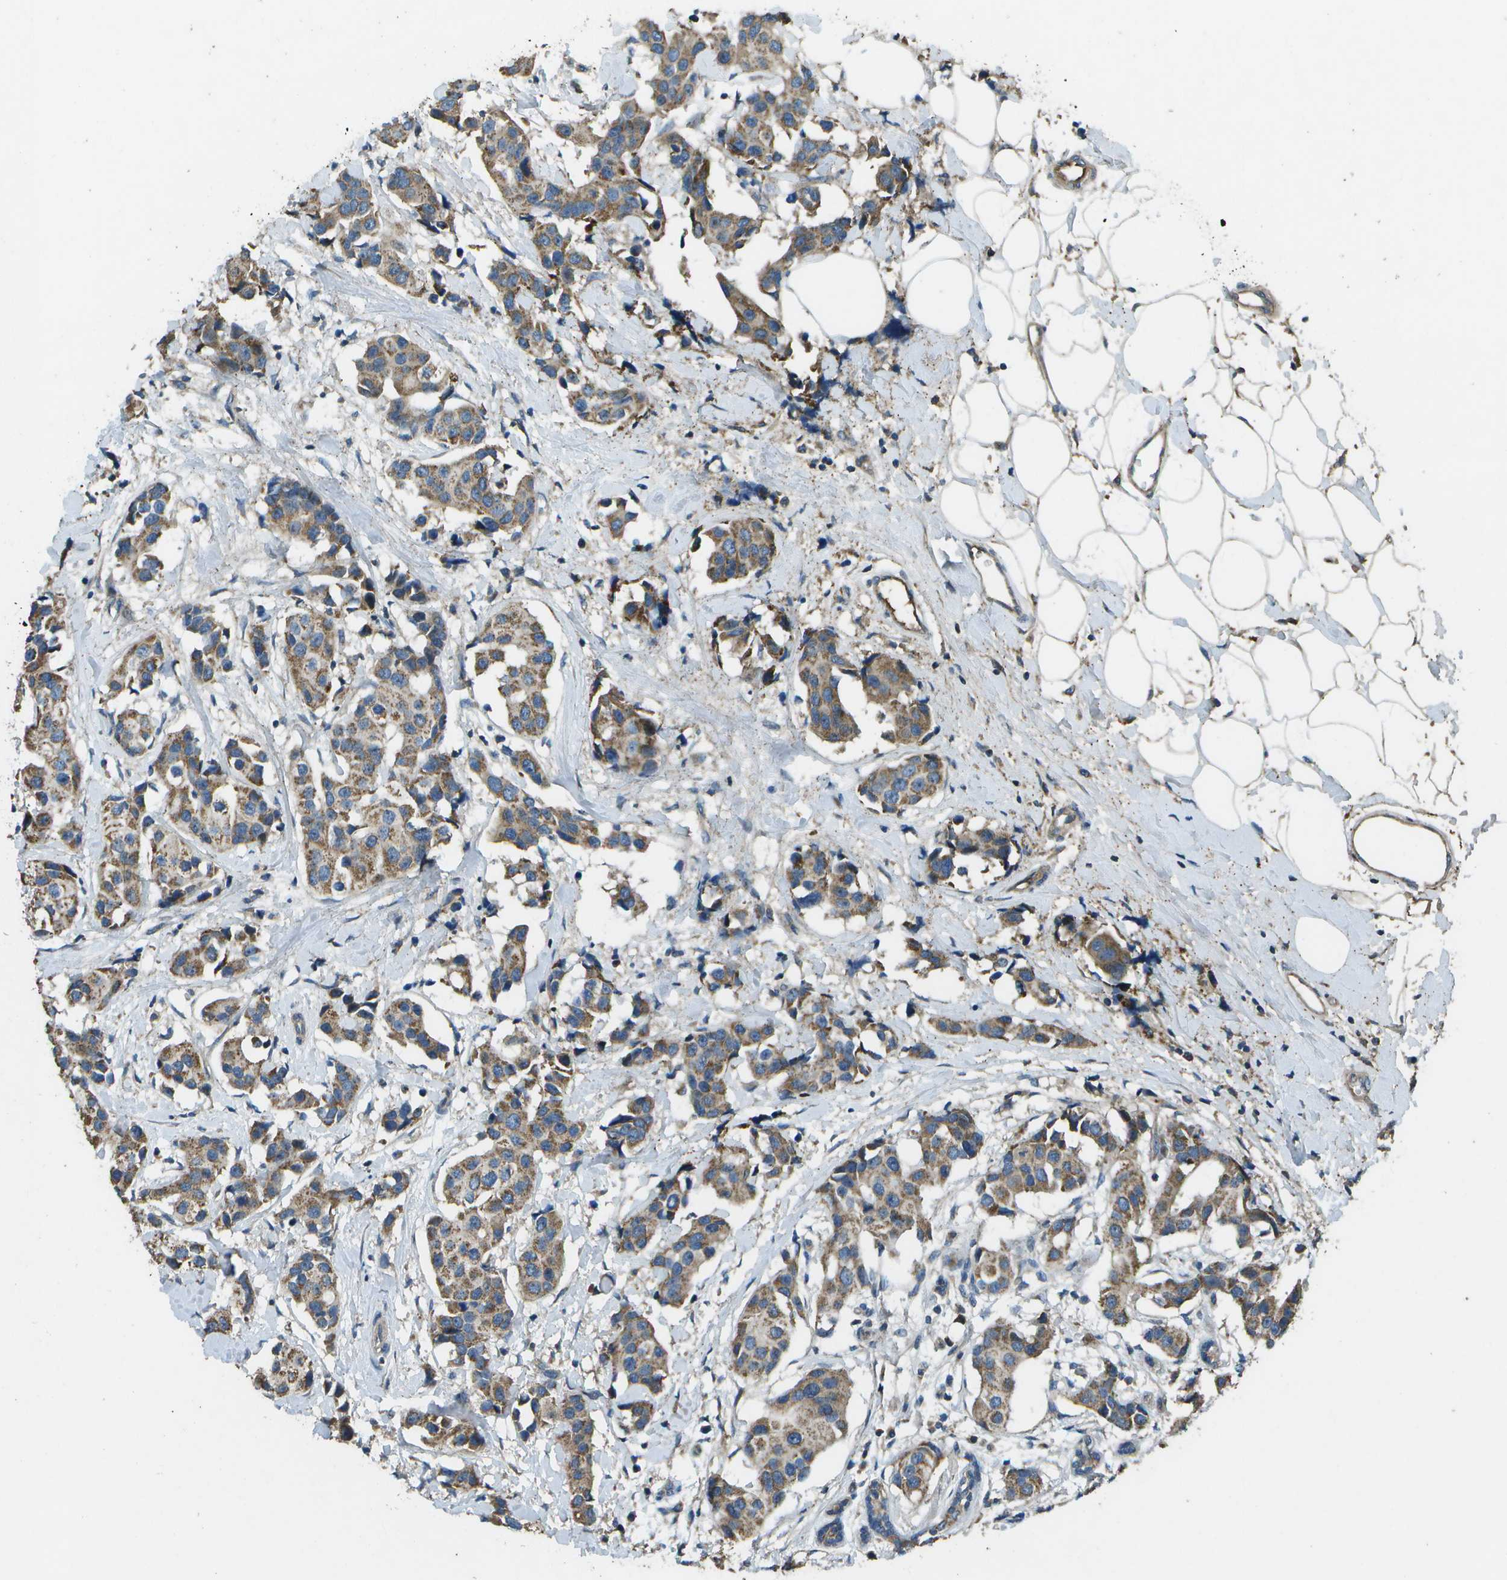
{"staining": {"intensity": "moderate", "quantity": ">75%", "location": "cytoplasmic/membranous"}, "tissue": "breast cancer", "cell_type": "Tumor cells", "image_type": "cancer", "snomed": [{"axis": "morphology", "description": "Normal tissue, NOS"}, {"axis": "morphology", "description": "Duct carcinoma"}, {"axis": "topography", "description": "Breast"}], "caption": "About >75% of tumor cells in human breast intraductal carcinoma show moderate cytoplasmic/membranous protein staining as visualized by brown immunohistochemical staining.", "gene": "PXYLP1", "patient": {"sex": "female", "age": 39}}